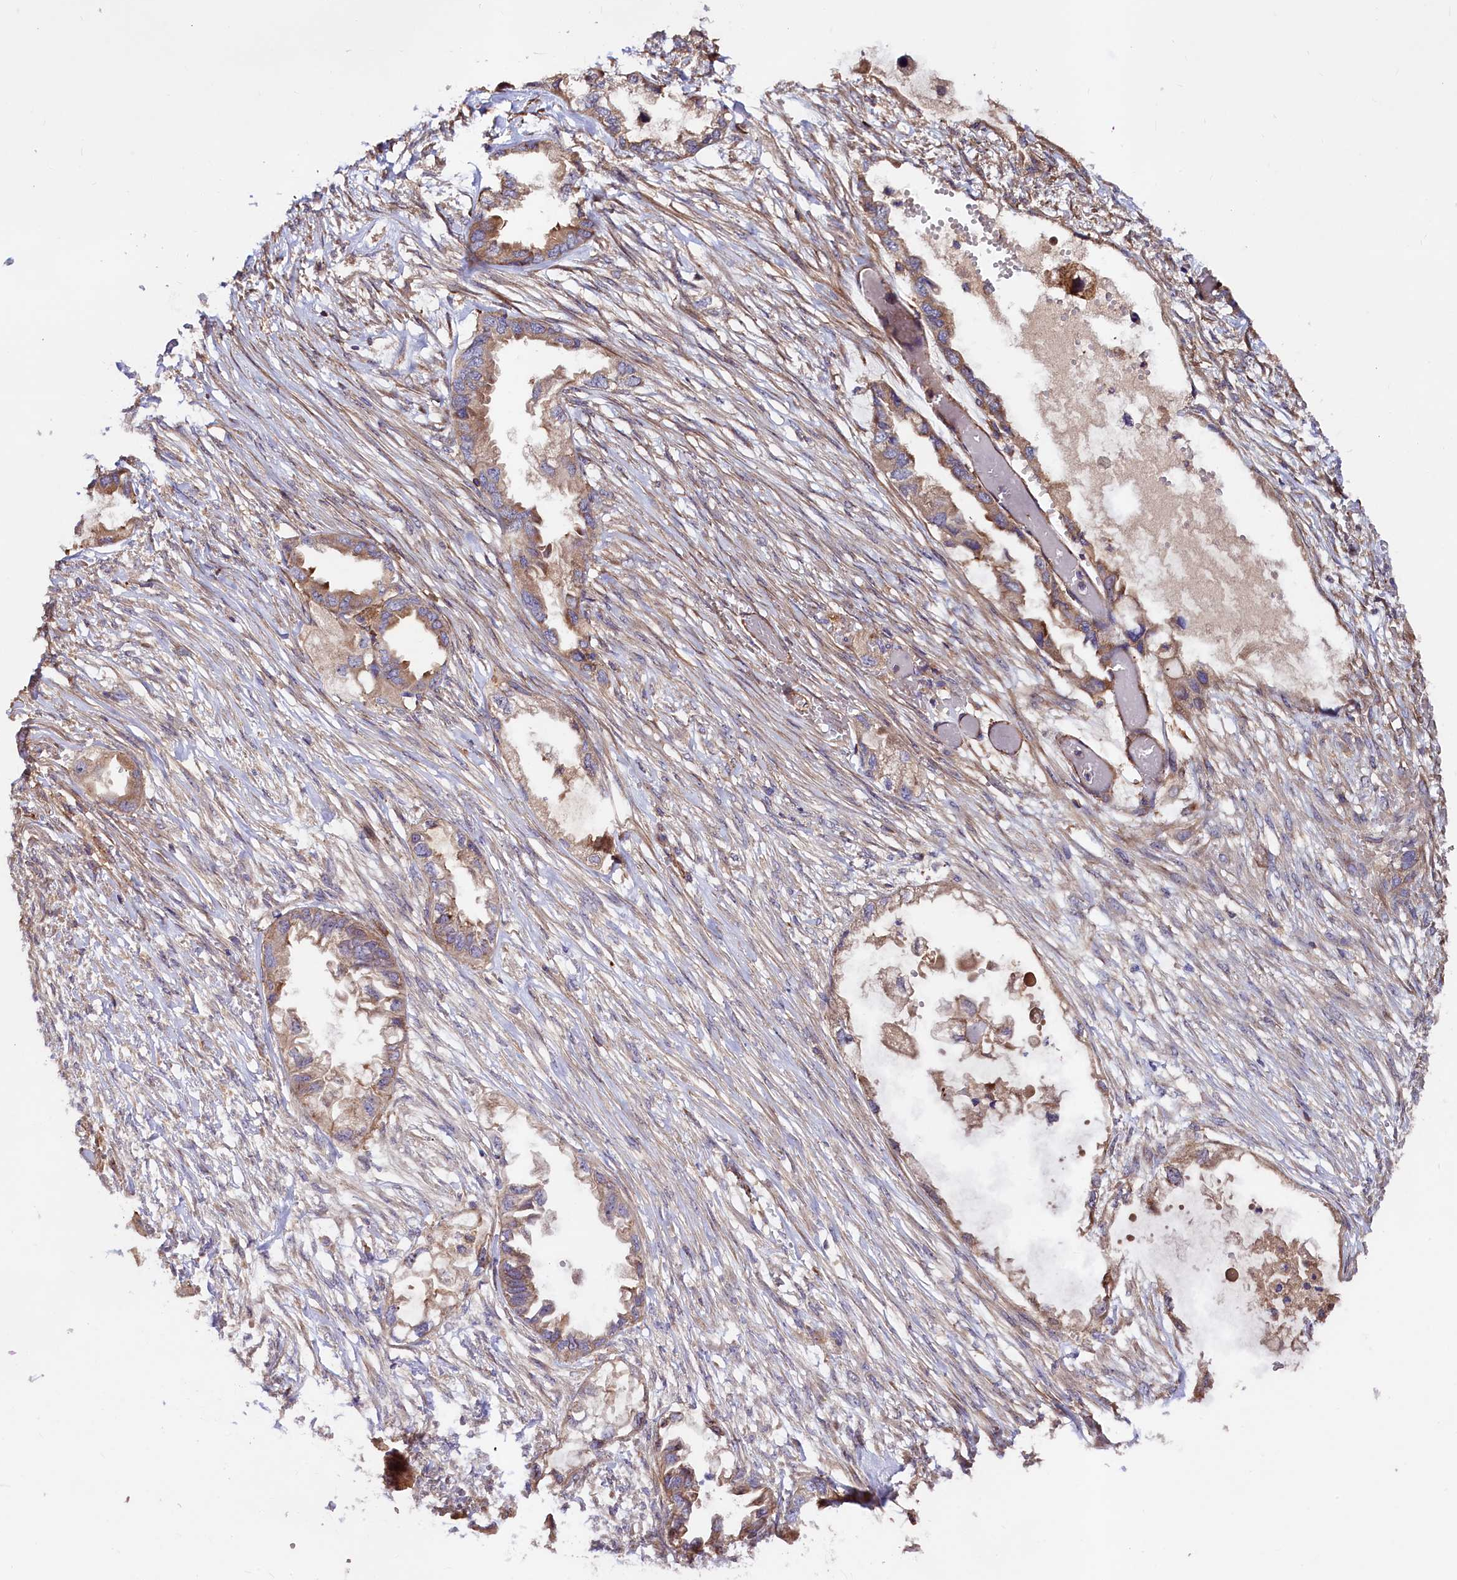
{"staining": {"intensity": "moderate", "quantity": ">75%", "location": "cytoplasmic/membranous"}, "tissue": "endometrial cancer", "cell_type": "Tumor cells", "image_type": "cancer", "snomed": [{"axis": "morphology", "description": "Adenocarcinoma, NOS"}, {"axis": "morphology", "description": "Adenocarcinoma, metastatic, NOS"}, {"axis": "topography", "description": "Adipose tissue"}, {"axis": "topography", "description": "Endometrium"}], "caption": "Moderate cytoplasmic/membranous staining is identified in approximately >75% of tumor cells in adenocarcinoma (endometrial).", "gene": "KLHDC4", "patient": {"sex": "female", "age": 67}}